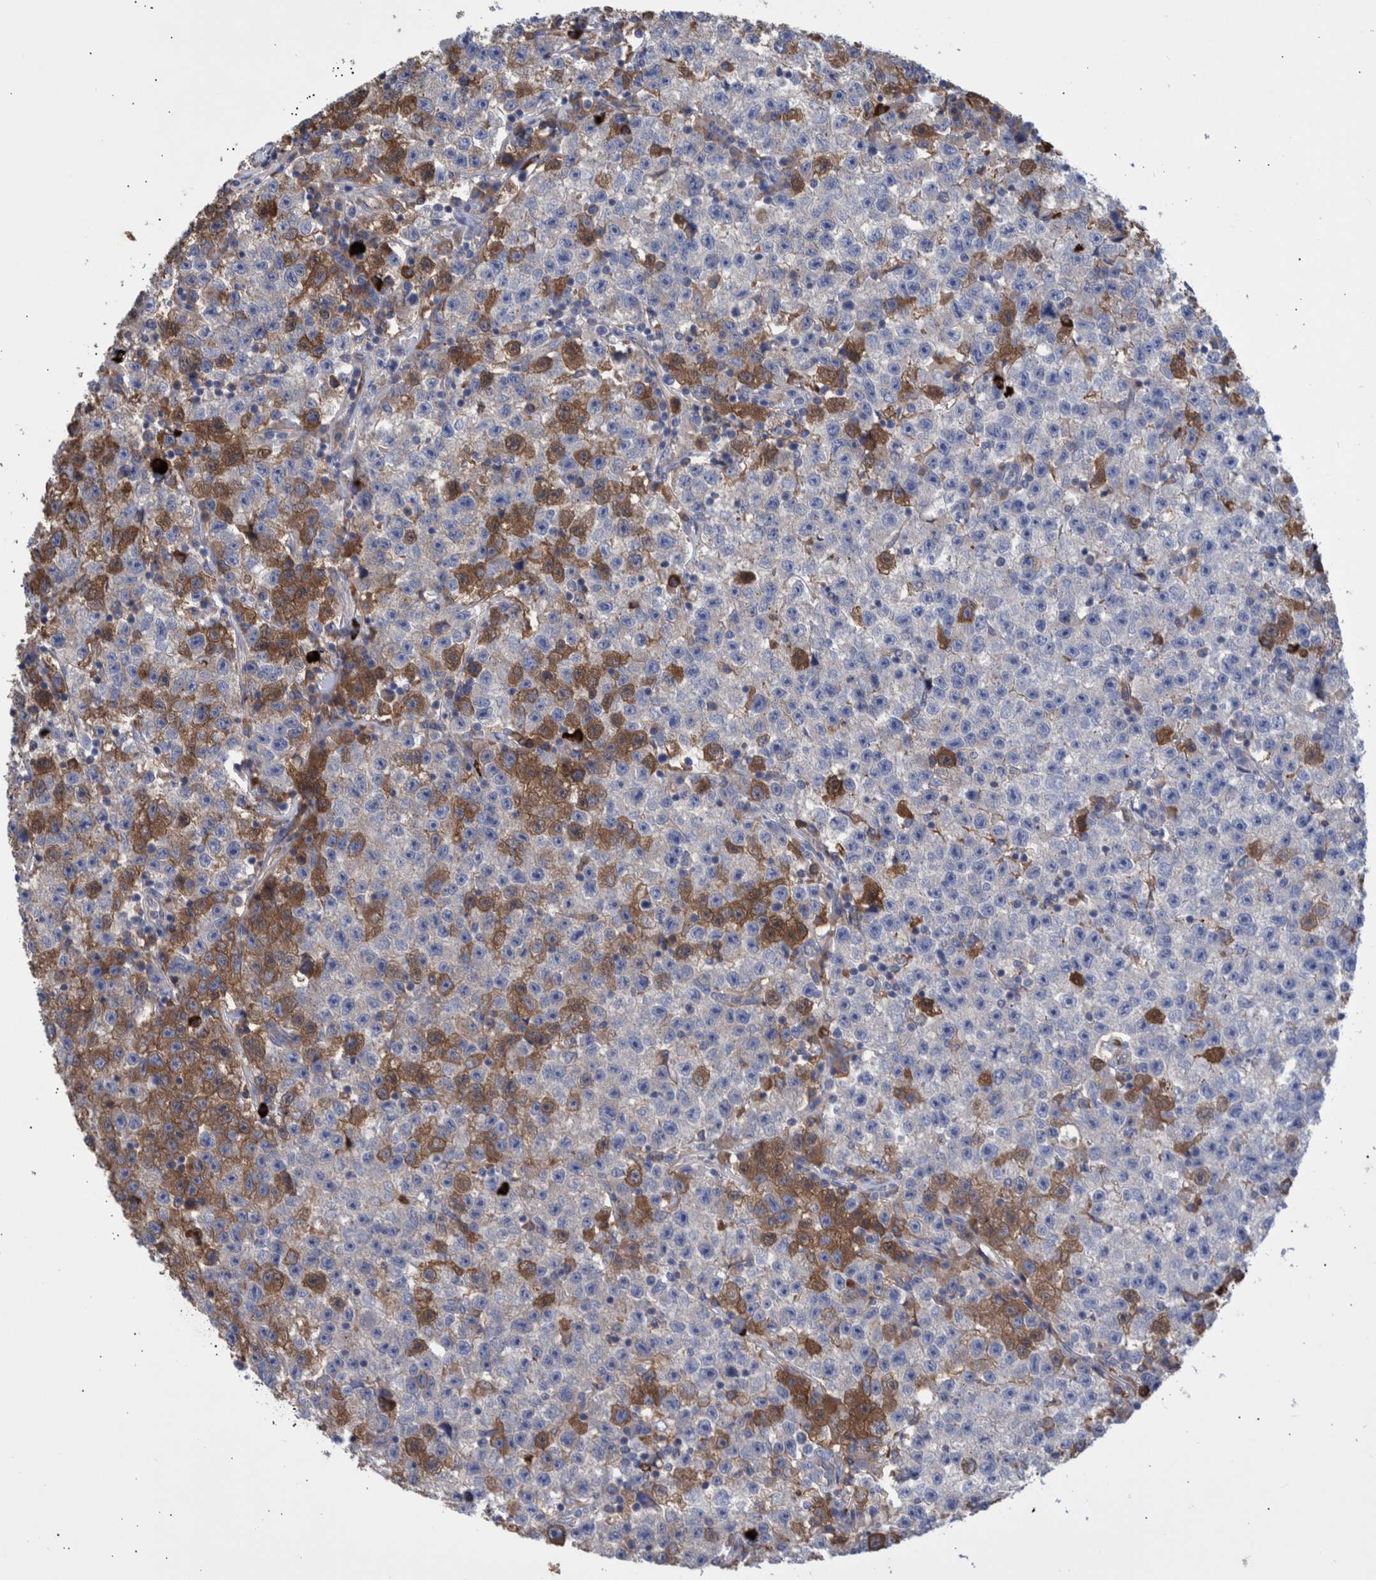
{"staining": {"intensity": "moderate", "quantity": "<25%", "location": "cytoplasmic/membranous"}, "tissue": "testis cancer", "cell_type": "Tumor cells", "image_type": "cancer", "snomed": [{"axis": "morphology", "description": "Seminoma, NOS"}, {"axis": "topography", "description": "Testis"}], "caption": "Immunohistochemistry (IHC) staining of testis seminoma, which reveals low levels of moderate cytoplasmic/membranous staining in about <25% of tumor cells indicating moderate cytoplasmic/membranous protein expression. The staining was performed using DAB (brown) for protein detection and nuclei were counterstained in hematoxylin (blue).", "gene": "DLL4", "patient": {"sex": "male", "age": 22}}